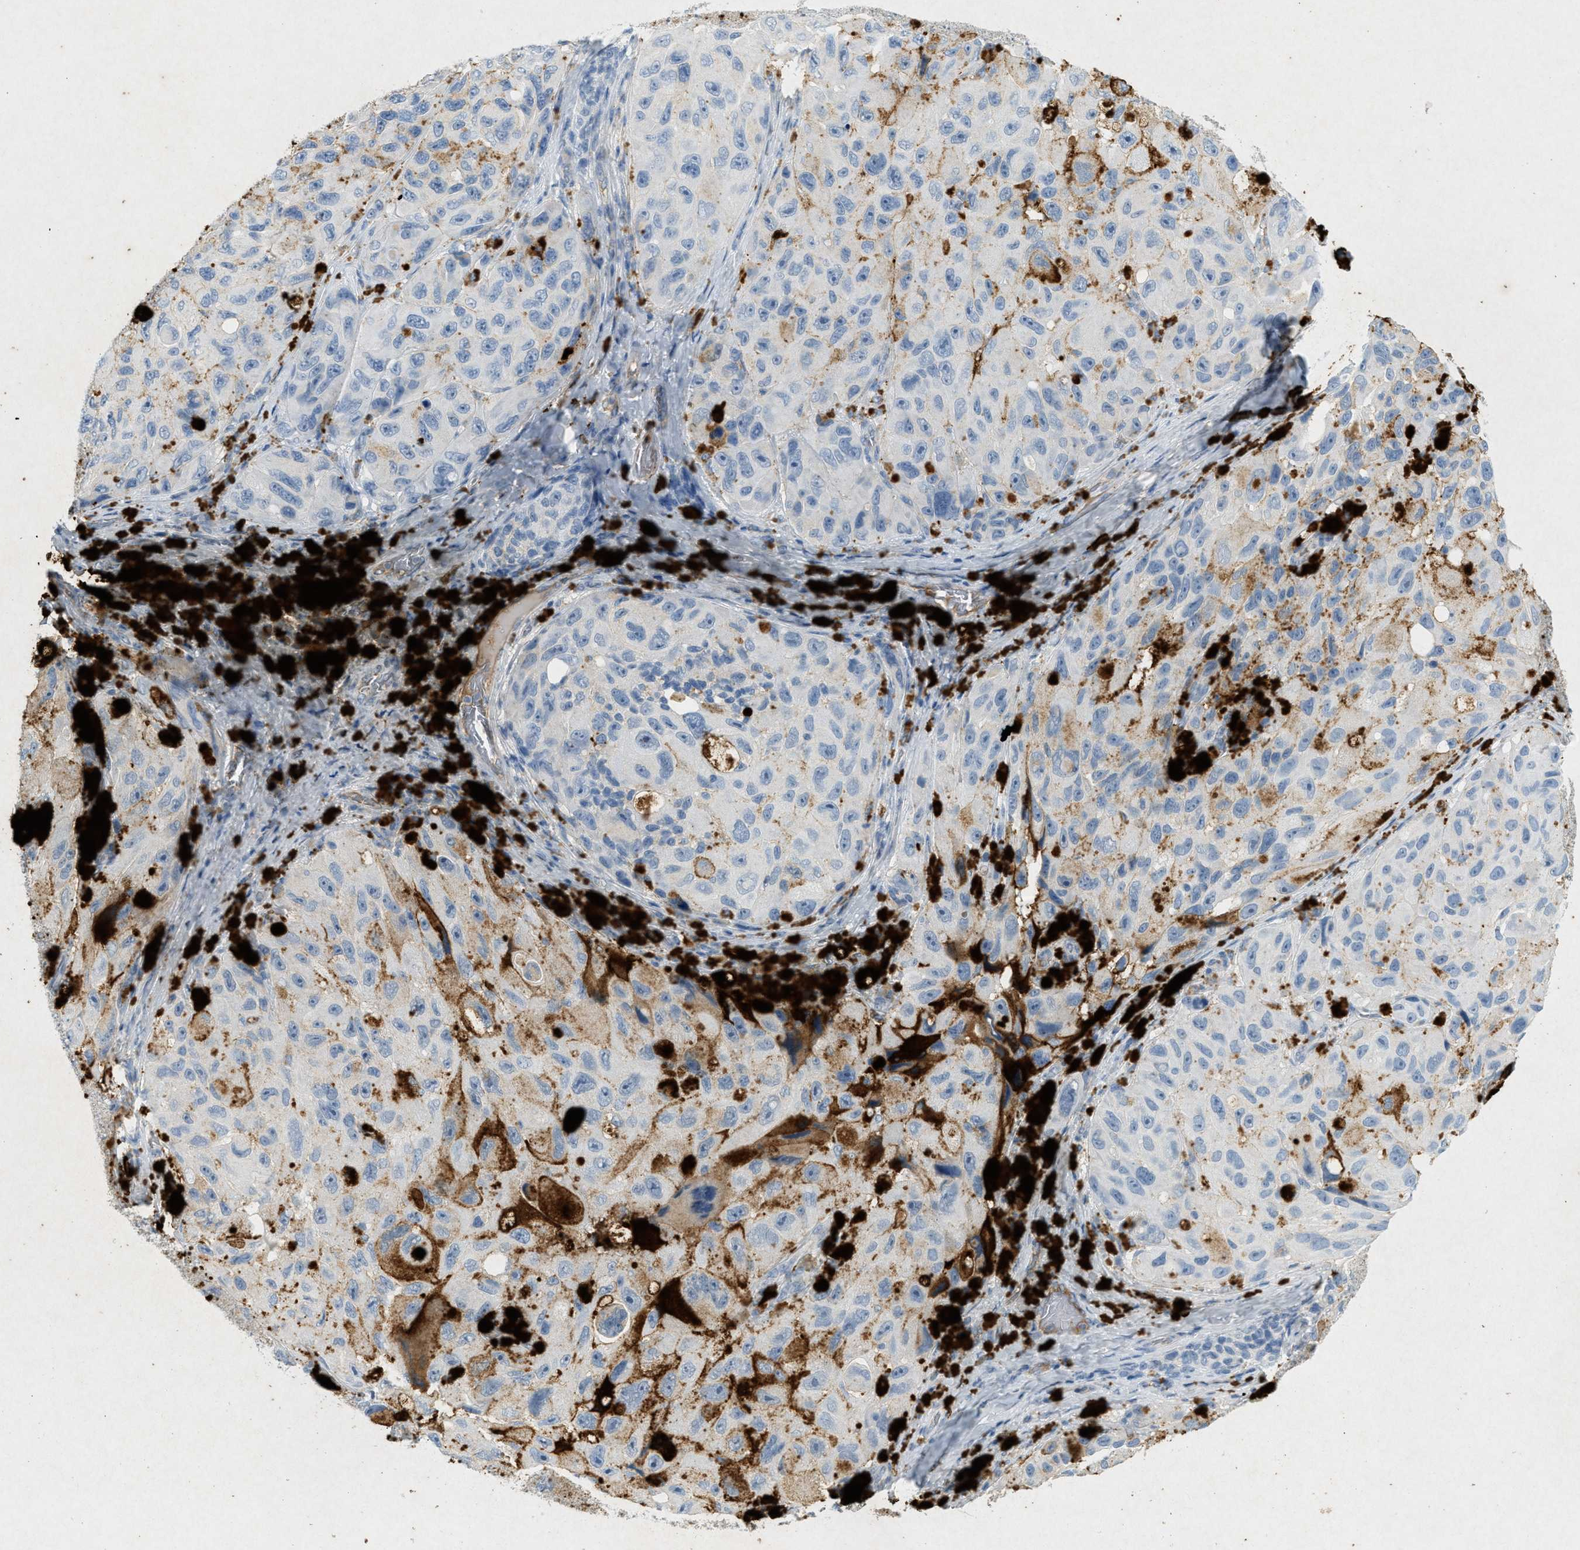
{"staining": {"intensity": "negative", "quantity": "none", "location": "none"}, "tissue": "melanoma", "cell_type": "Tumor cells", "image_type": "cancer", "snomed": [{"axis": "morphology", "description": "Malignant melanoma, NOS"}, {"axis": "topography", "description": "Skin"}], "caption": "Melanoma was stained to show a protein in brown. There is no significant positivity in tumor cells. Nuclei are stained in blue.", "gene": "F2", "patient": {"sex": "female", "age": 73}}